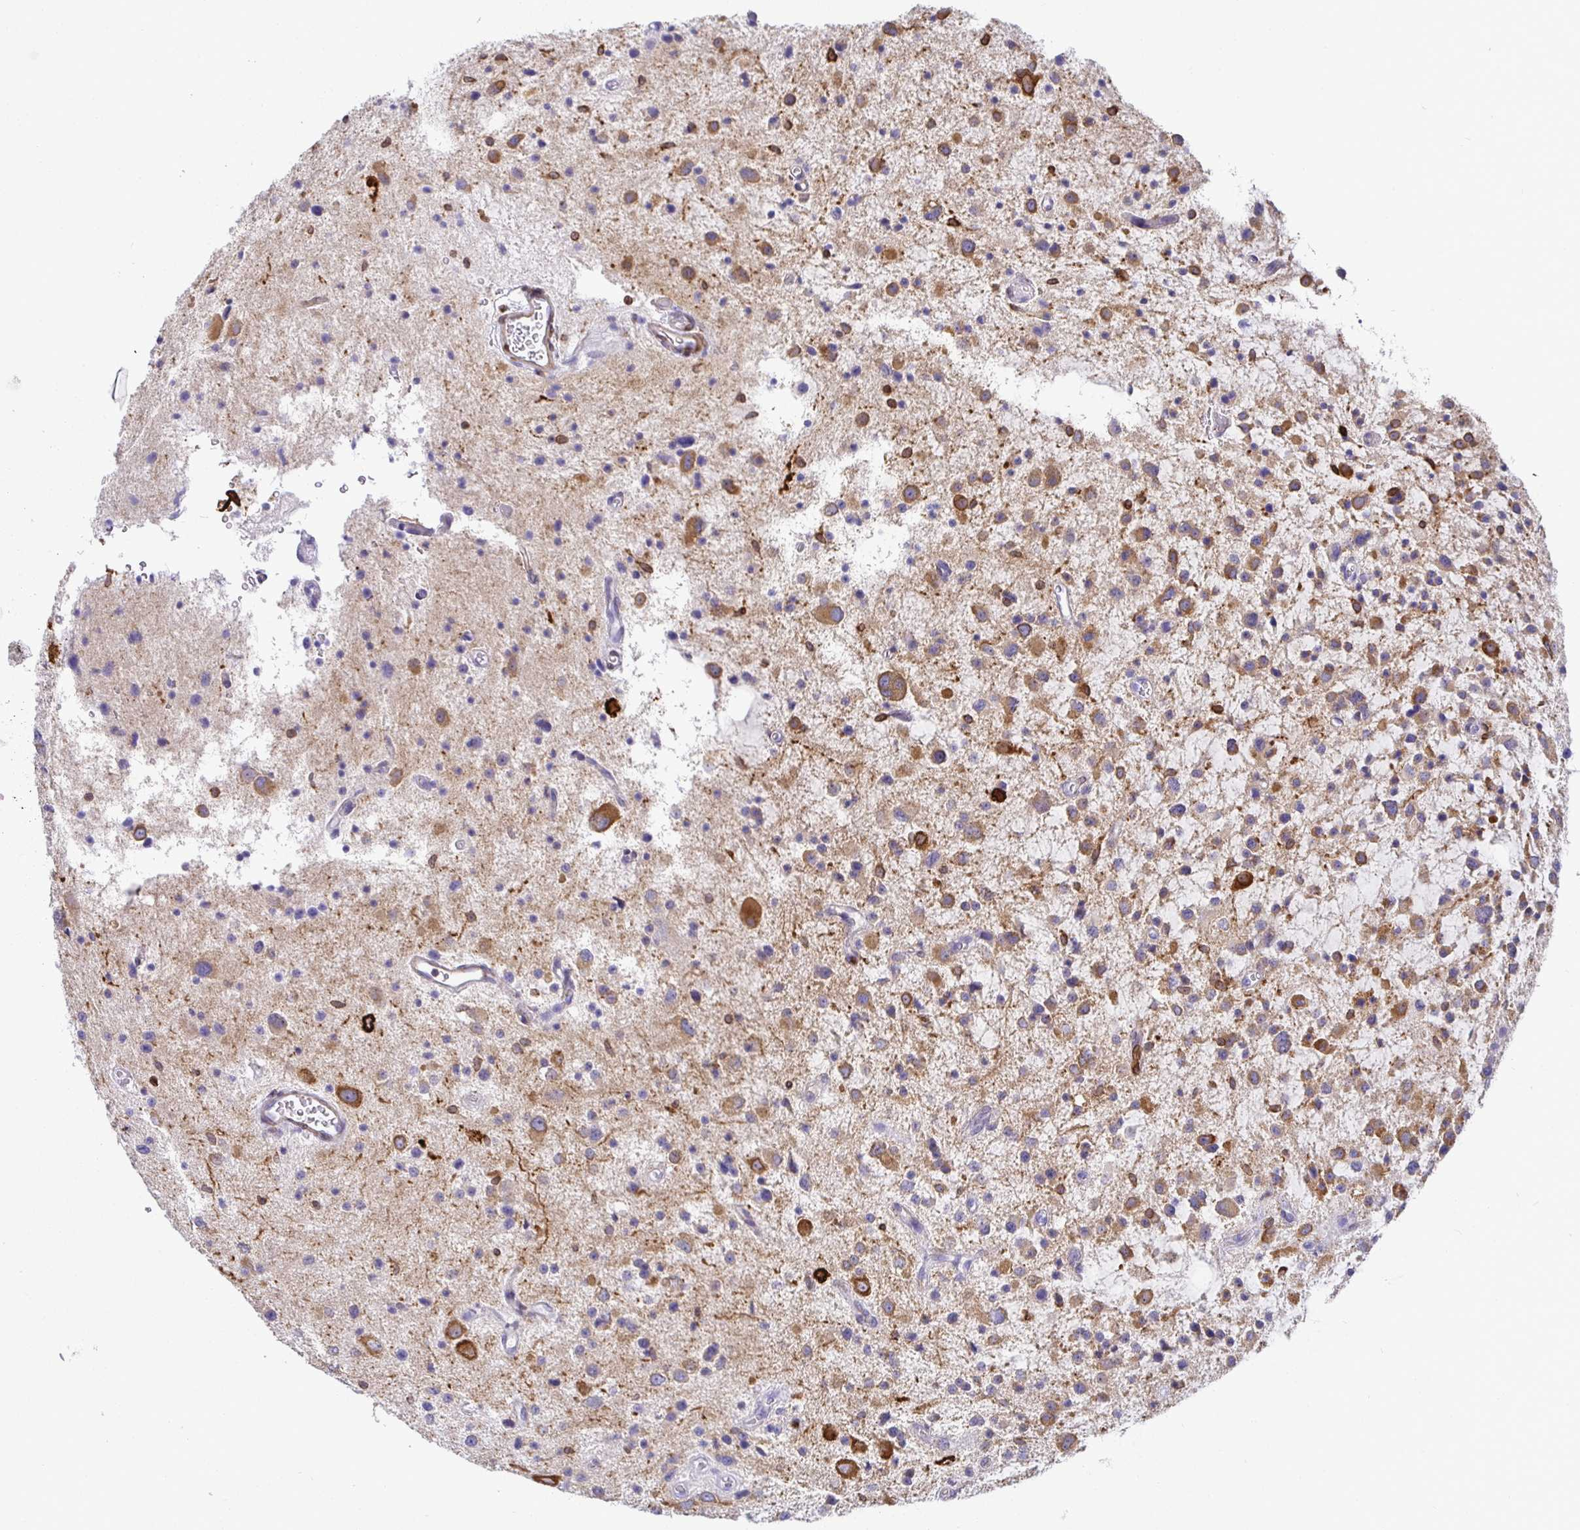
{"staining": {"intensity": "moderate", "quantity": "25%-75%", "location": "cytoplasmic/membranous"}, "tissue": "glioma", "cell_type": "Tumor cells", "image_type": "cancer", "snomed": [{"axis": "morphology", "description": "Glioma, malignant, Low grade"}, {"axis": "topography", "description": "Brain"}], "caption": "Immunohistochemical staining of human malignant low-grade glioma reveals medium levels of moderate cytoplasmic/membranous expression in approximately 25%-75% of tumor cells.", "gene": "TP53I11", "patient": {"sex": "male", "age": 43}}